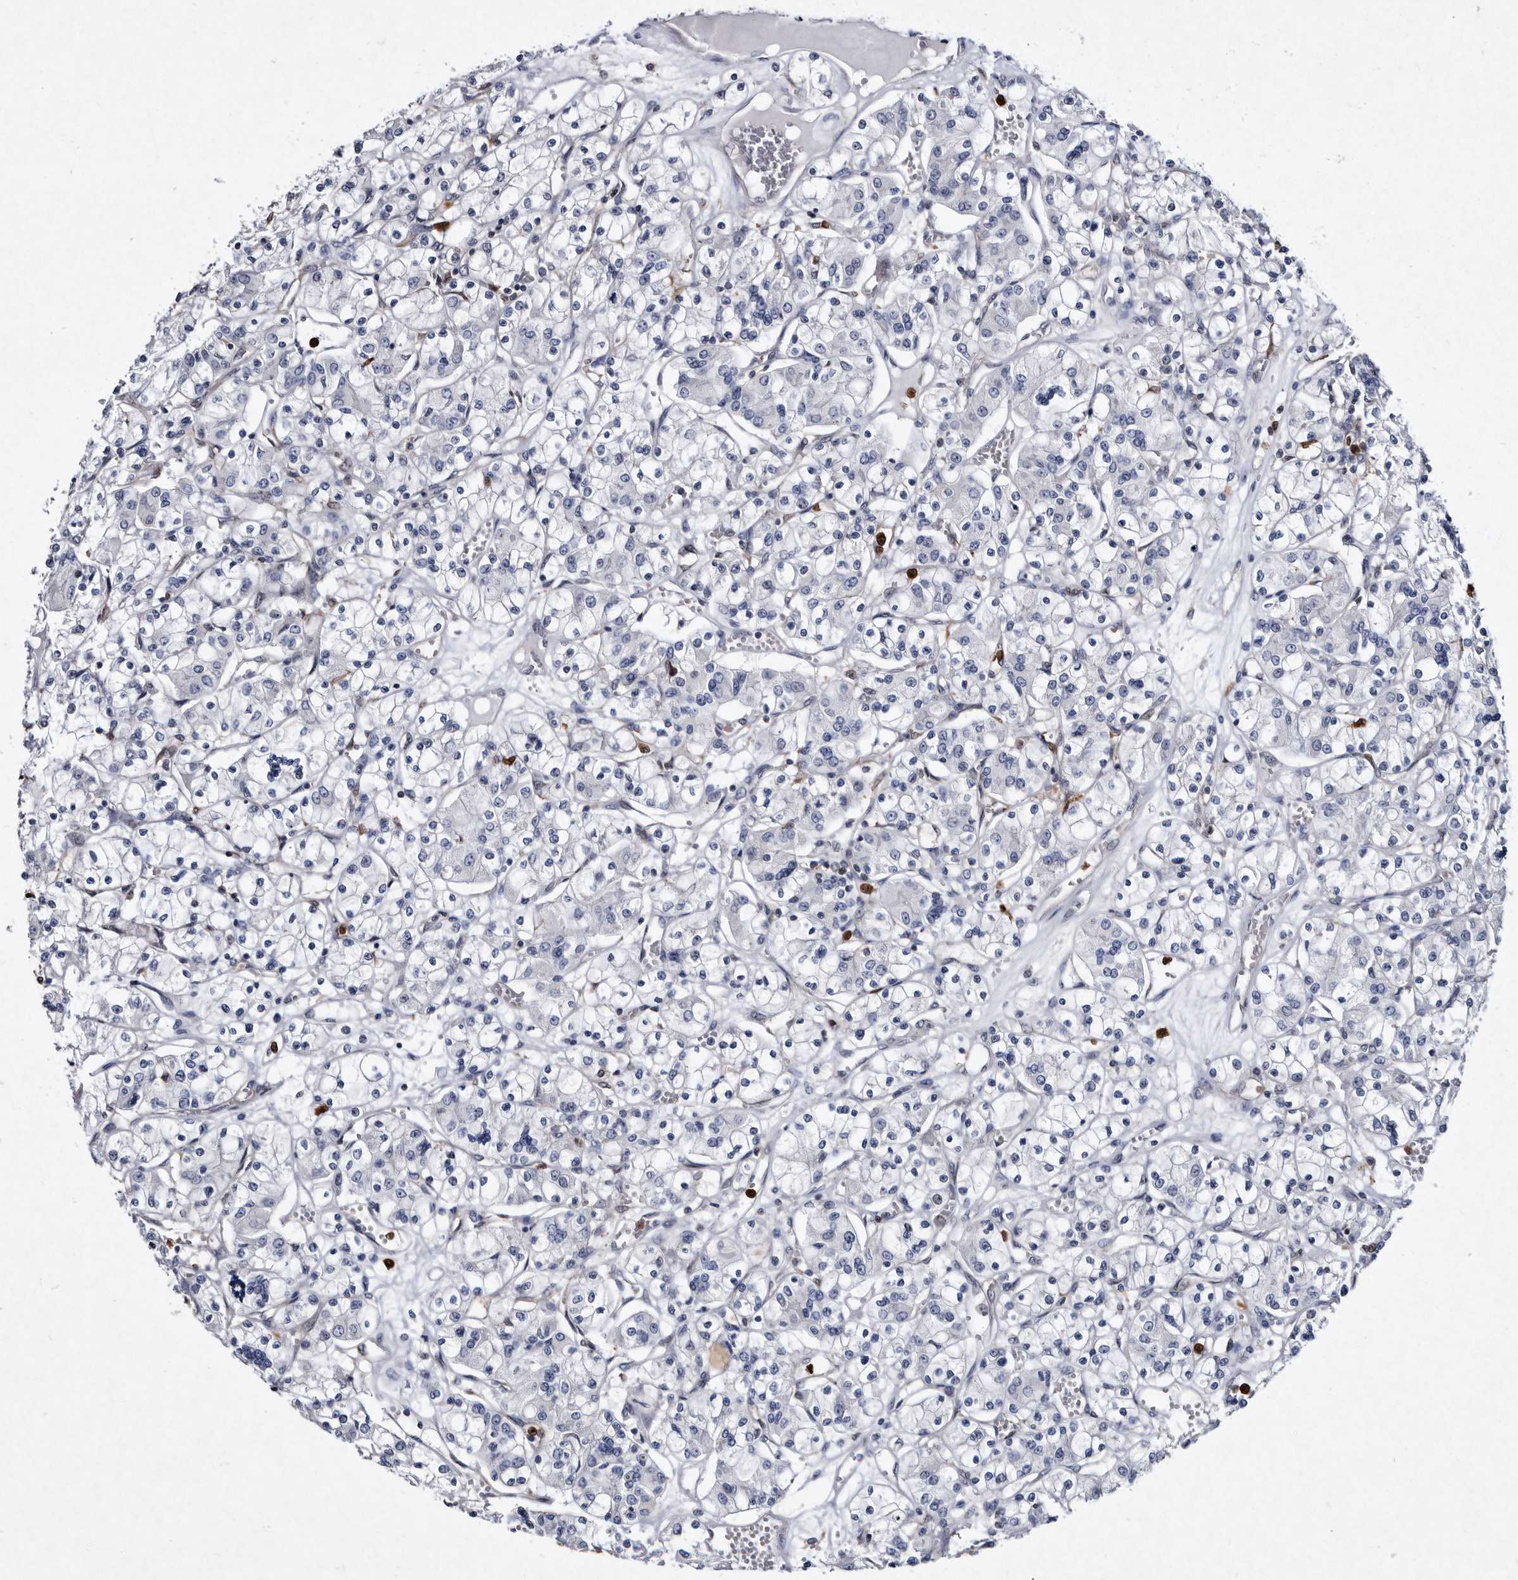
{"staining": {"intensity": "negative", "quantity": "none", "location": "none"}, "tissue": "renal cancer", "cell_type": "Tumor cells", "image_type": "cancer", "snomed": [{"axis": "morphology", "description": "Adenocarcinoma, NOS"}, {"axis": "topography", "description": "Kidney"}], "caption": "The micrograph exhibits no significant expression in tumor cells of adenocarcinoma (renal).", "gene": "SERPINB8", "patient": {"sex": "female", "age": 59}}